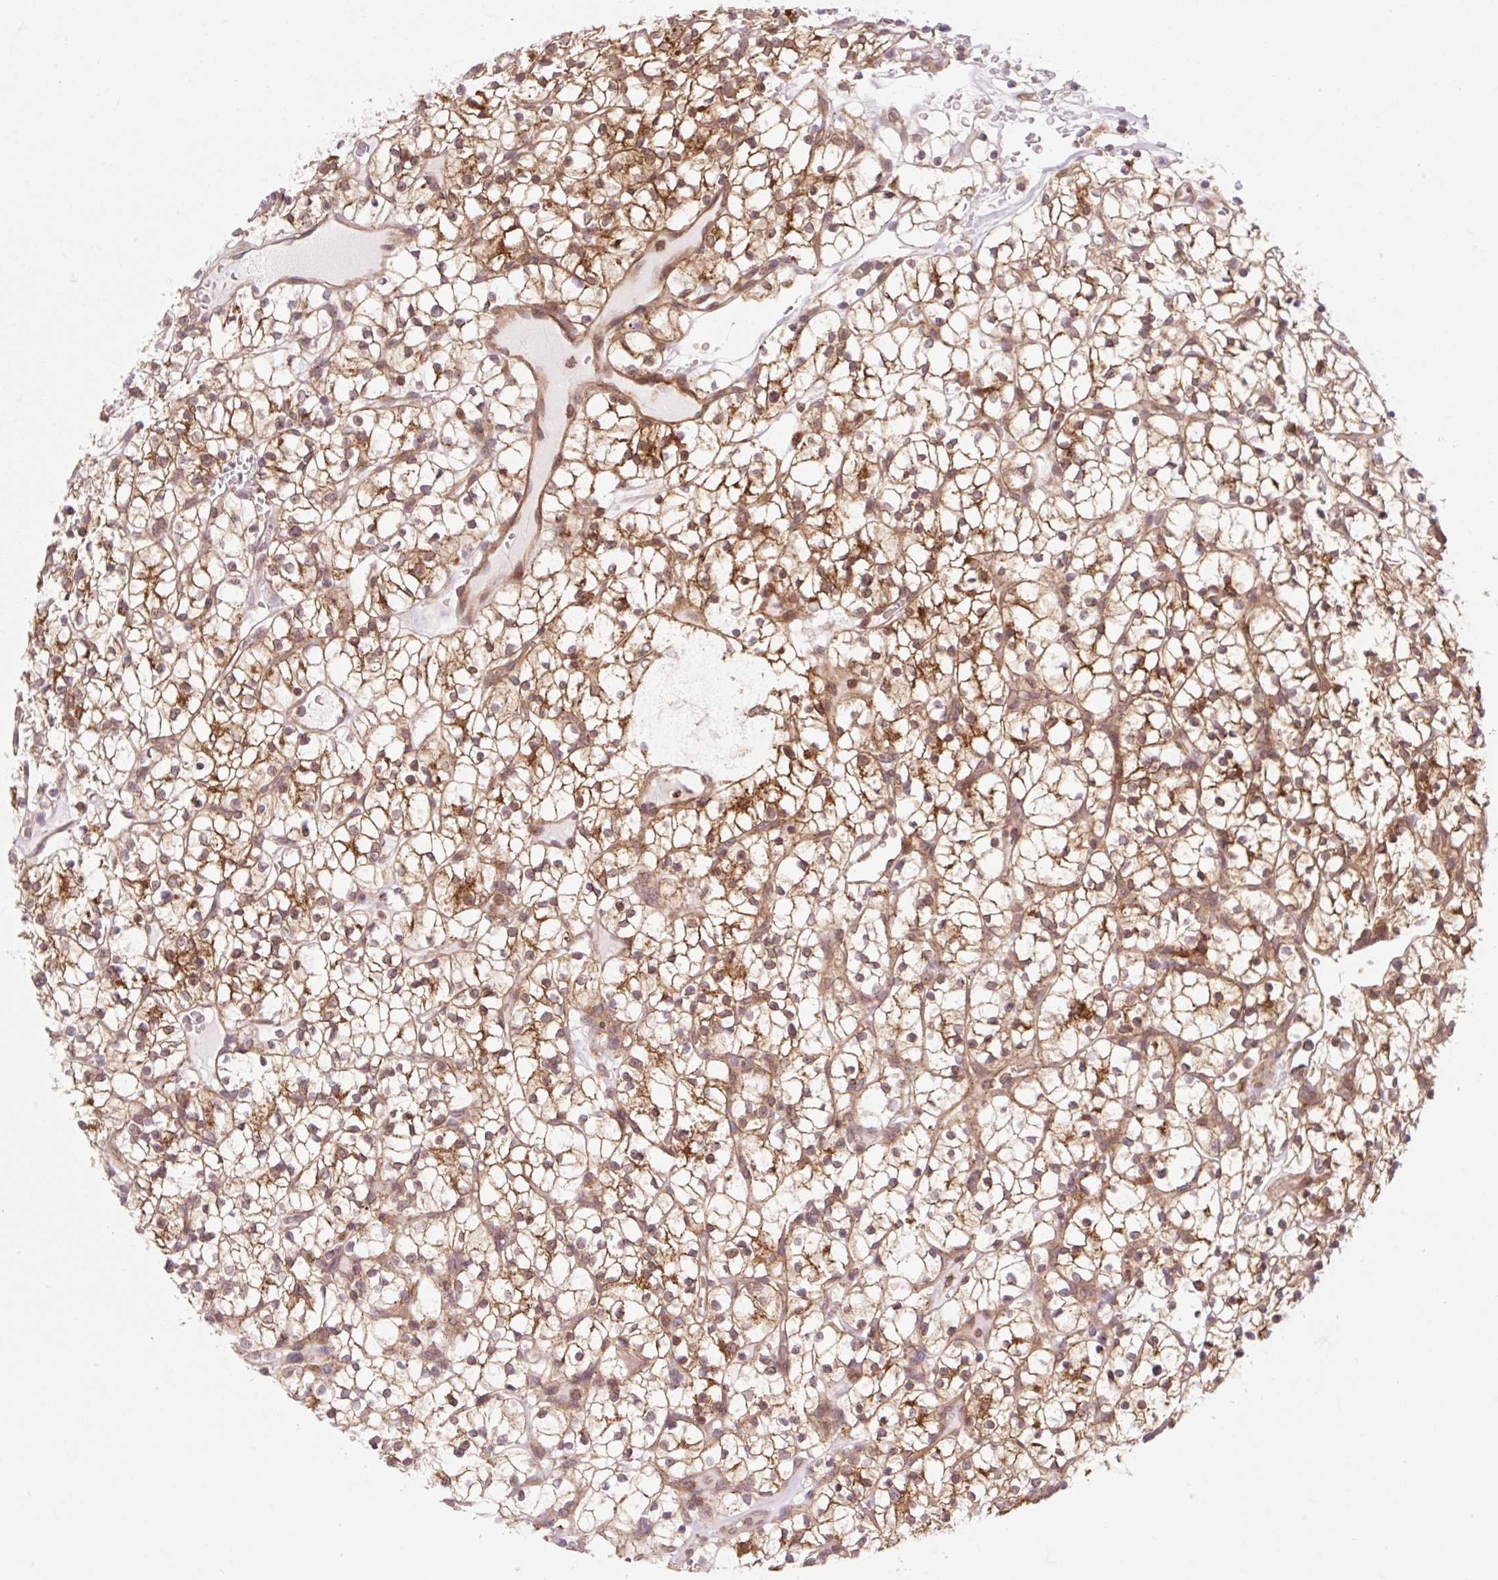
{"staining": {"intensity": "strong", "quantity": ">75%", "location": "cytoplasmic/membranous,nuclear"}, "tissue": "renal cancer", "cell_type": "Tumor cells", "image_type": "cancer", "snomed": [{"axis": "morphology", "description": "Adenocarcinoma, NOS"}, {"axis": "topography", "description": "Kidney"}], "caption": "Brown immunohistochemical staining in human renal cancer reveals strong cytoplasmic/membranous and nuclear expression in approximately >75% of tumor cells.", "gene": "VPS4A", "patient": {"sex": "female", "age": 64}}